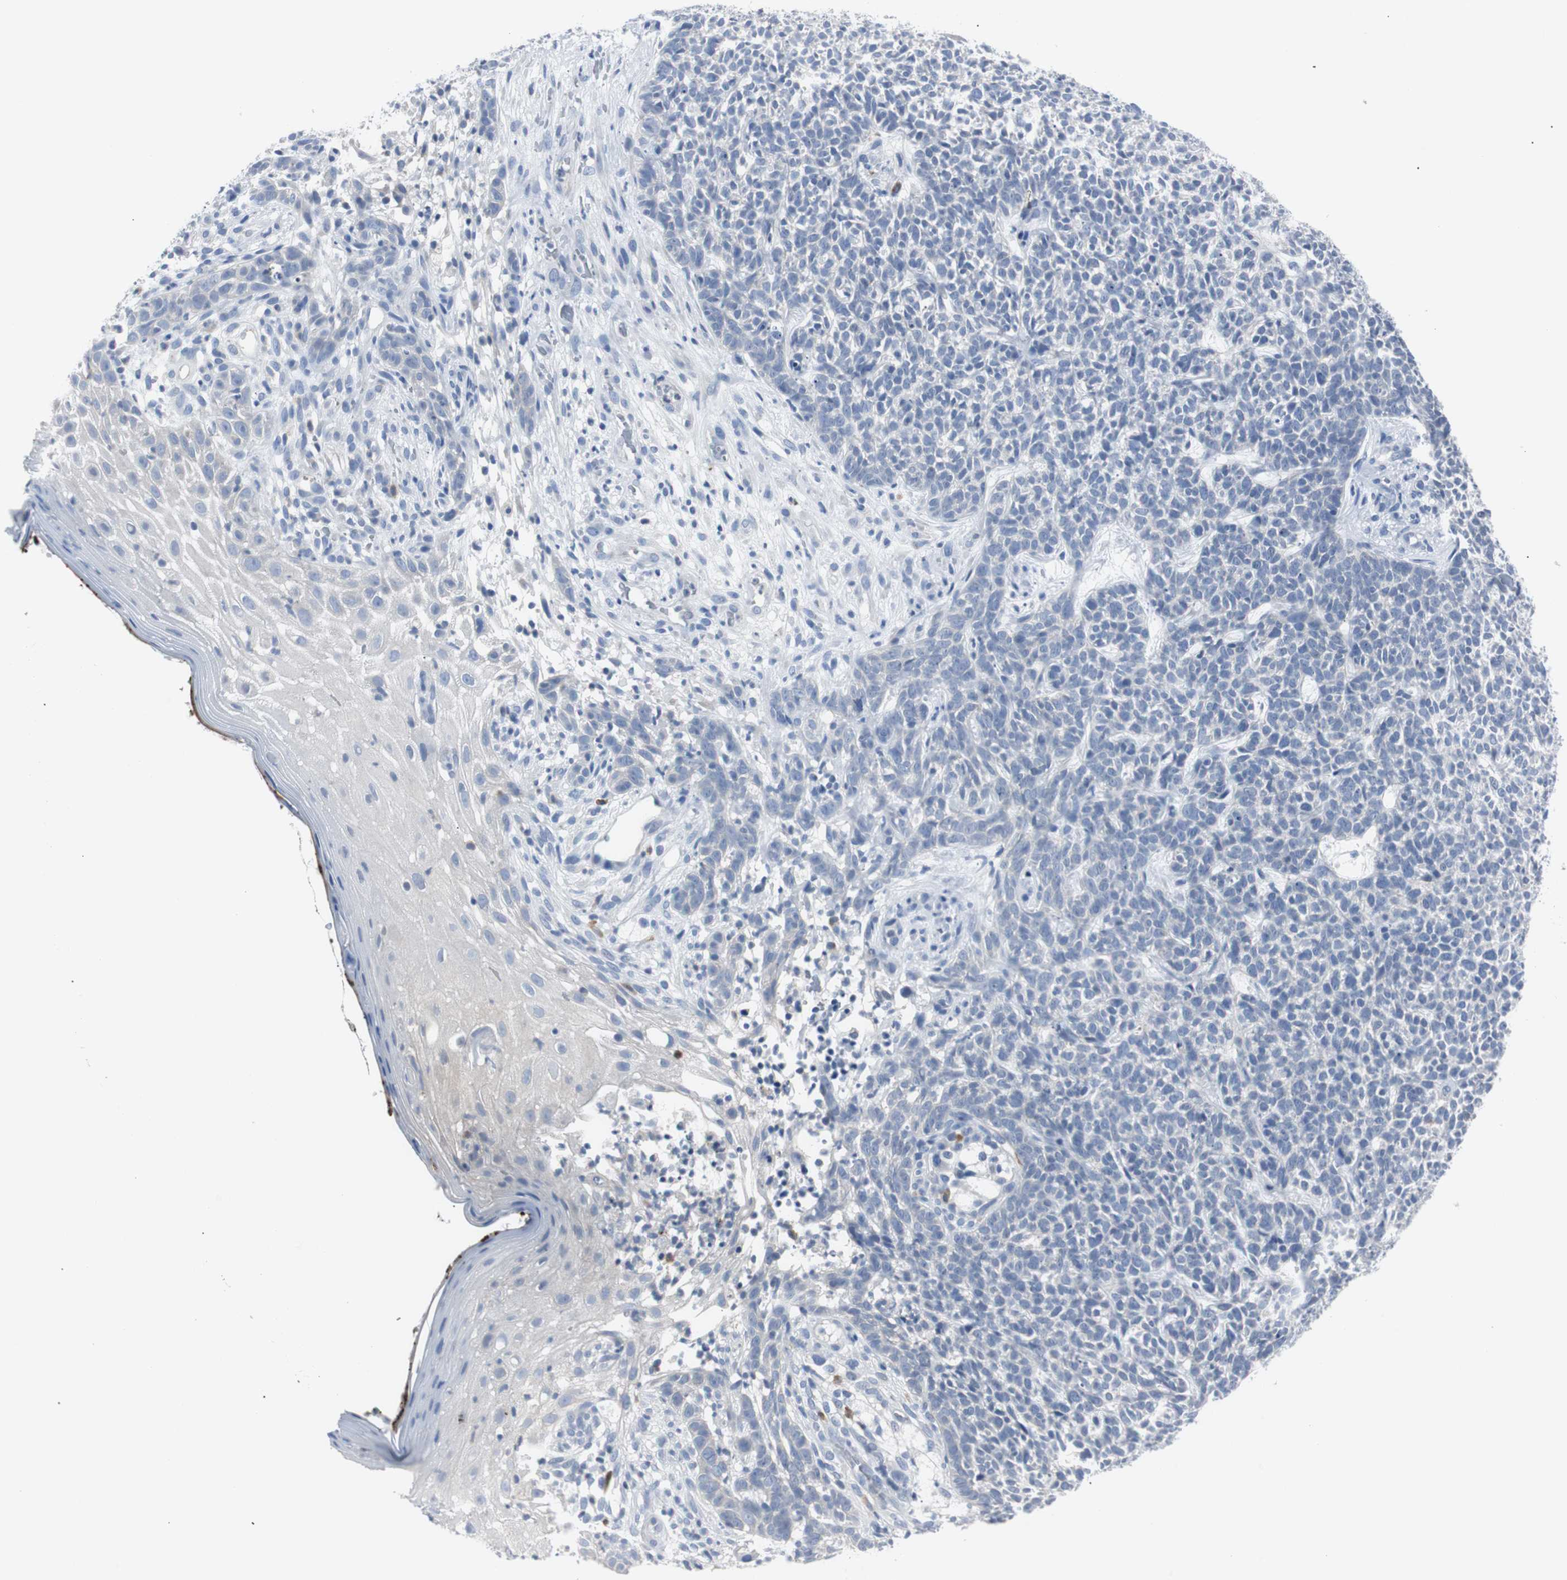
{"staining": {"intensity": "negative", "quantity": "none", "location": "none"}, "tissue": "skin cancer", "cell_type": "Tumor cells", "image_type": "cancer", "snomed": [{"axis": "morphology", "description": "Basal cell carcinoma"}, {"axis": "topography", "description": "Skin"}], "caption": "Skin cancer (basal cell carcinoma) was stained to show a protein in brown. There is no significant staining in tumor cells.", "gene": "RASA1", "patient": {"sex": "female", "age": 84}}